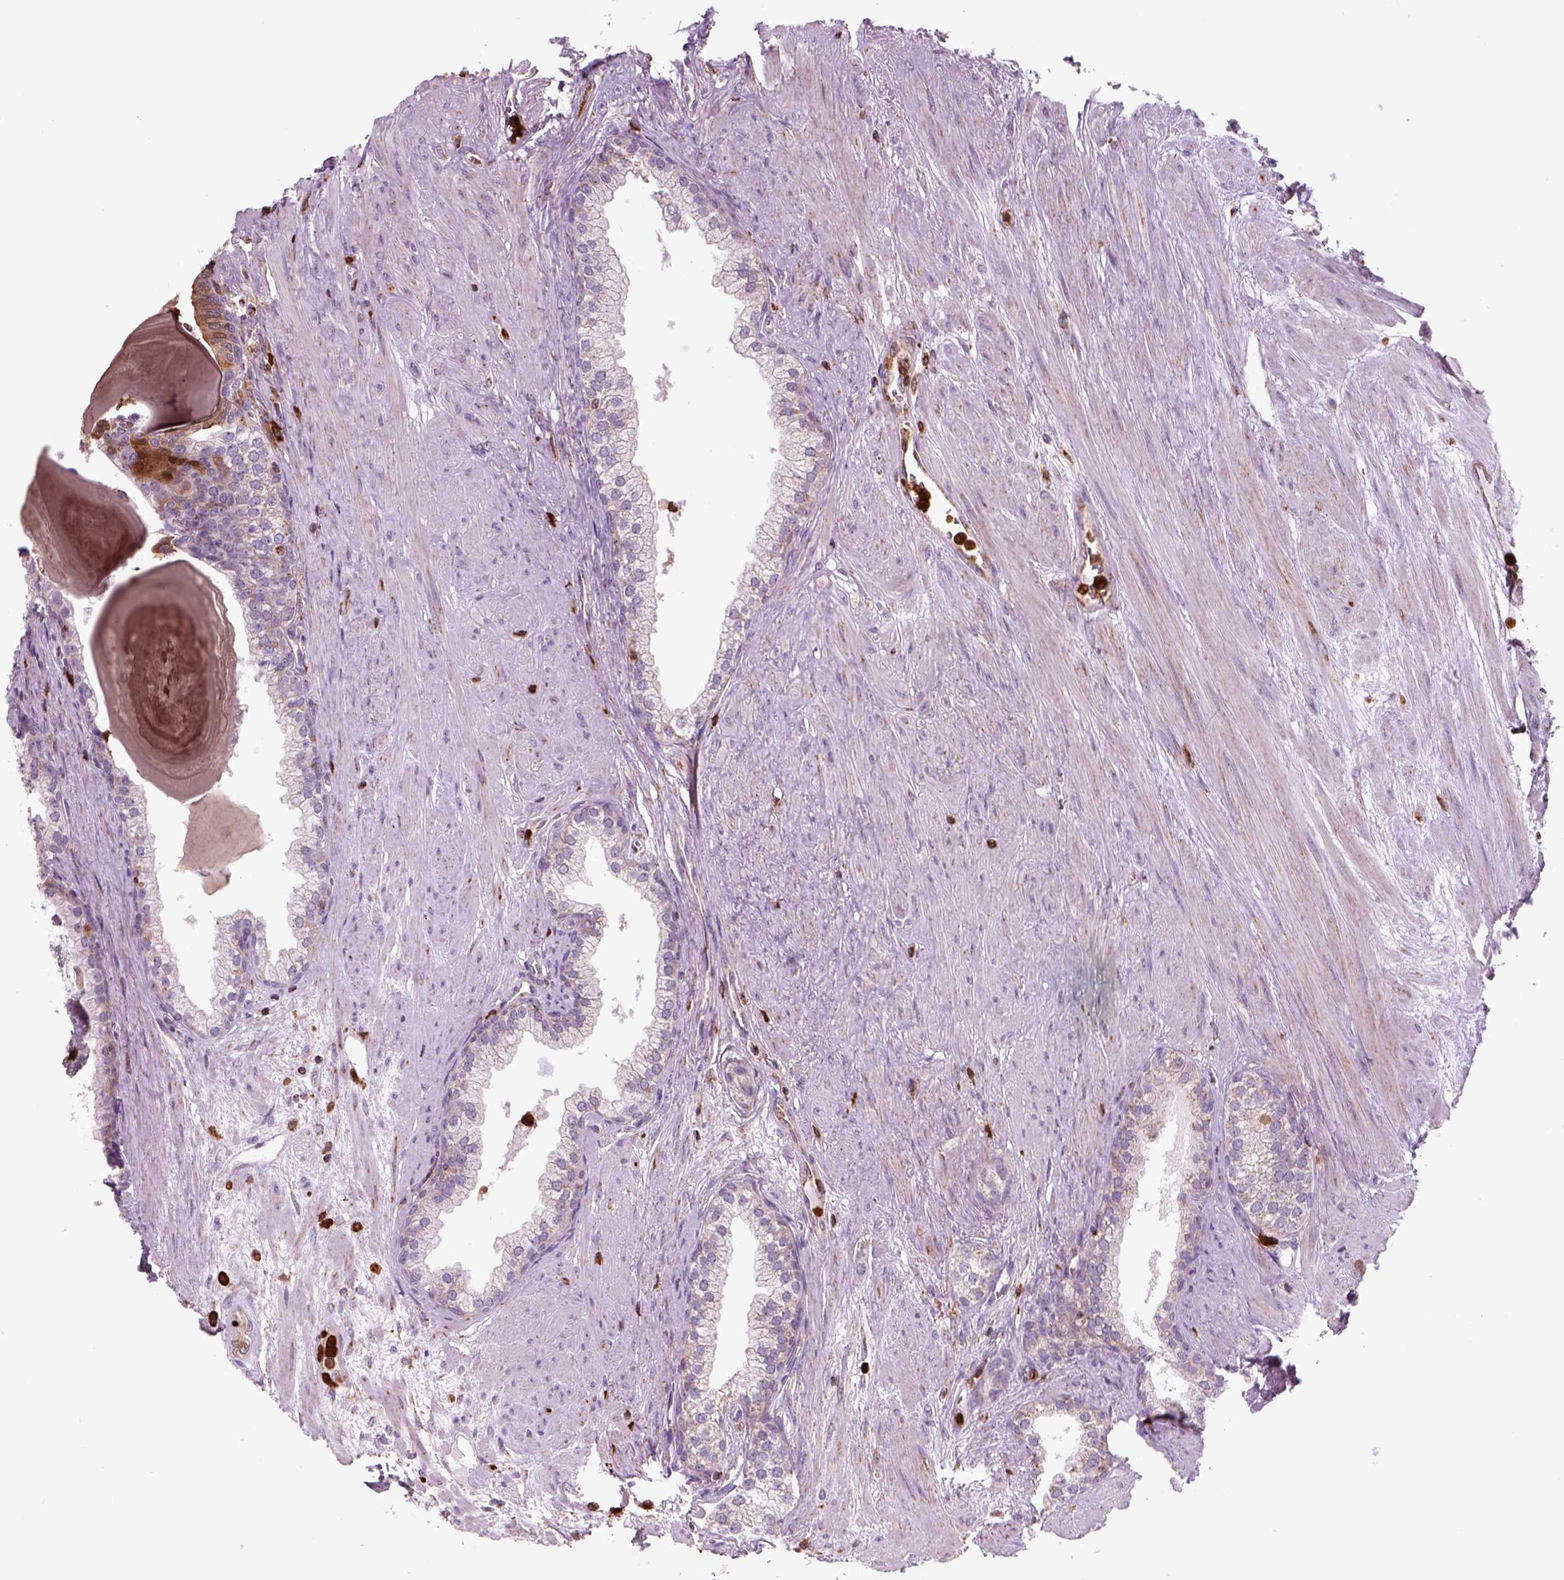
{"staining": {"intensity": "negative", "quantity": "none", "location": "none"}, "tissue": "prostate cancer", "cell_type": "Tumor cells", "image_type": "cancer", "snomed": [{"axis": "morphology", "description": "Adenocarcinoma, NOS"}, {"axis": "topography", "description": "Prostate"}], "caption": "Immunohistochemistry (IHC) histopathology image of human prostate adenocarcinoma stained for a protein (brown), which exhibits no expression in tumor cells.", "gene": "NUDT16L1", "patient": {"sex": "male", "age": 69}}